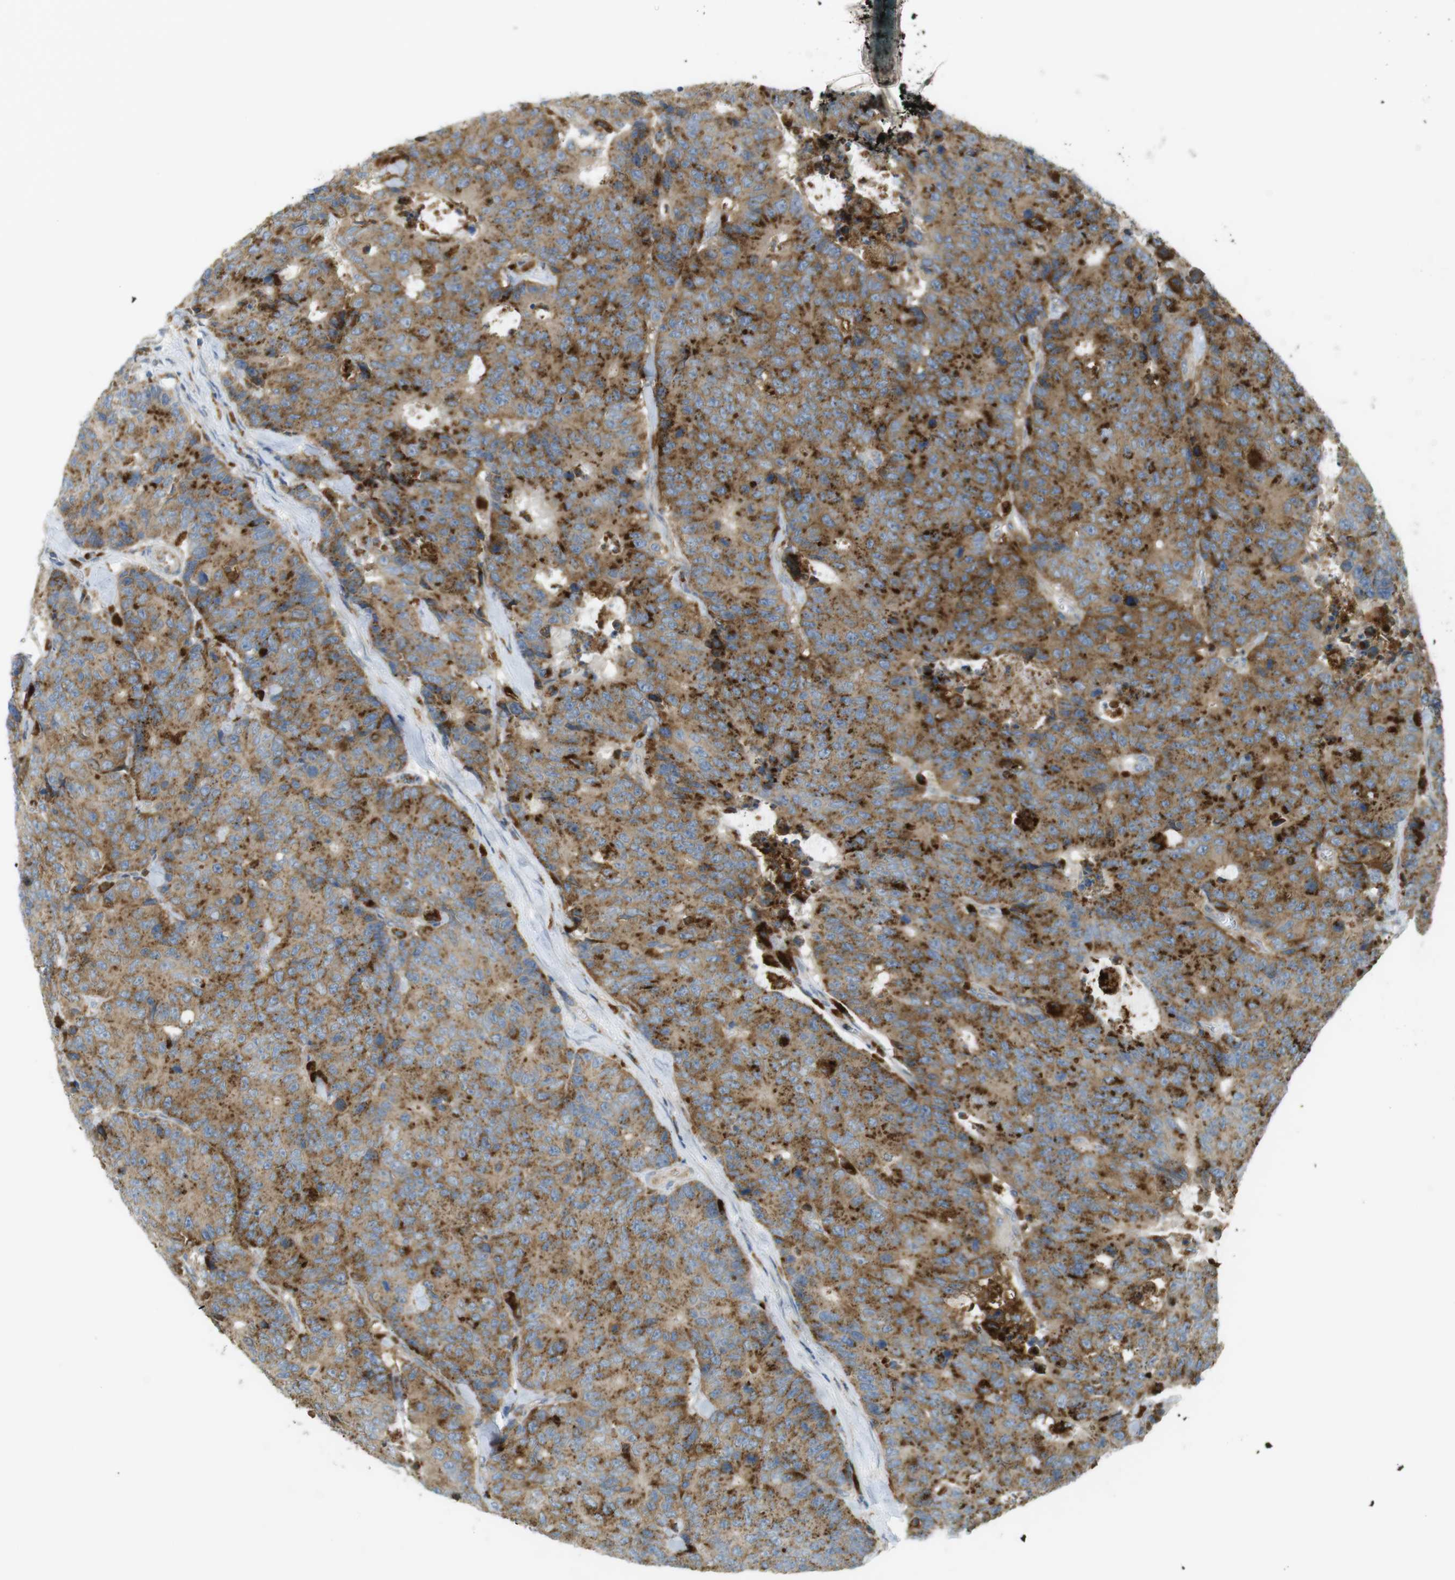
{"staining": {"intensity": "moderate", "quantity": ">75%", "location": "cytoplasmic/membranous"}, "tissue": "colorectal cancer", "cell_type": "Tumor cells", "image_type": "cancer", "snomed": [{"axis": "morphology", "description": "Adenocarcinoma, NOS"}, {"axis": "topography", "description": "Colon"}], "caption": "A brown stain labels moderate cytoplasmic/membranous expression of a protein in colorectal cancer tumor cells.", "gene": "LAMP1", "patient": {"sex": "female", "age": 86}}